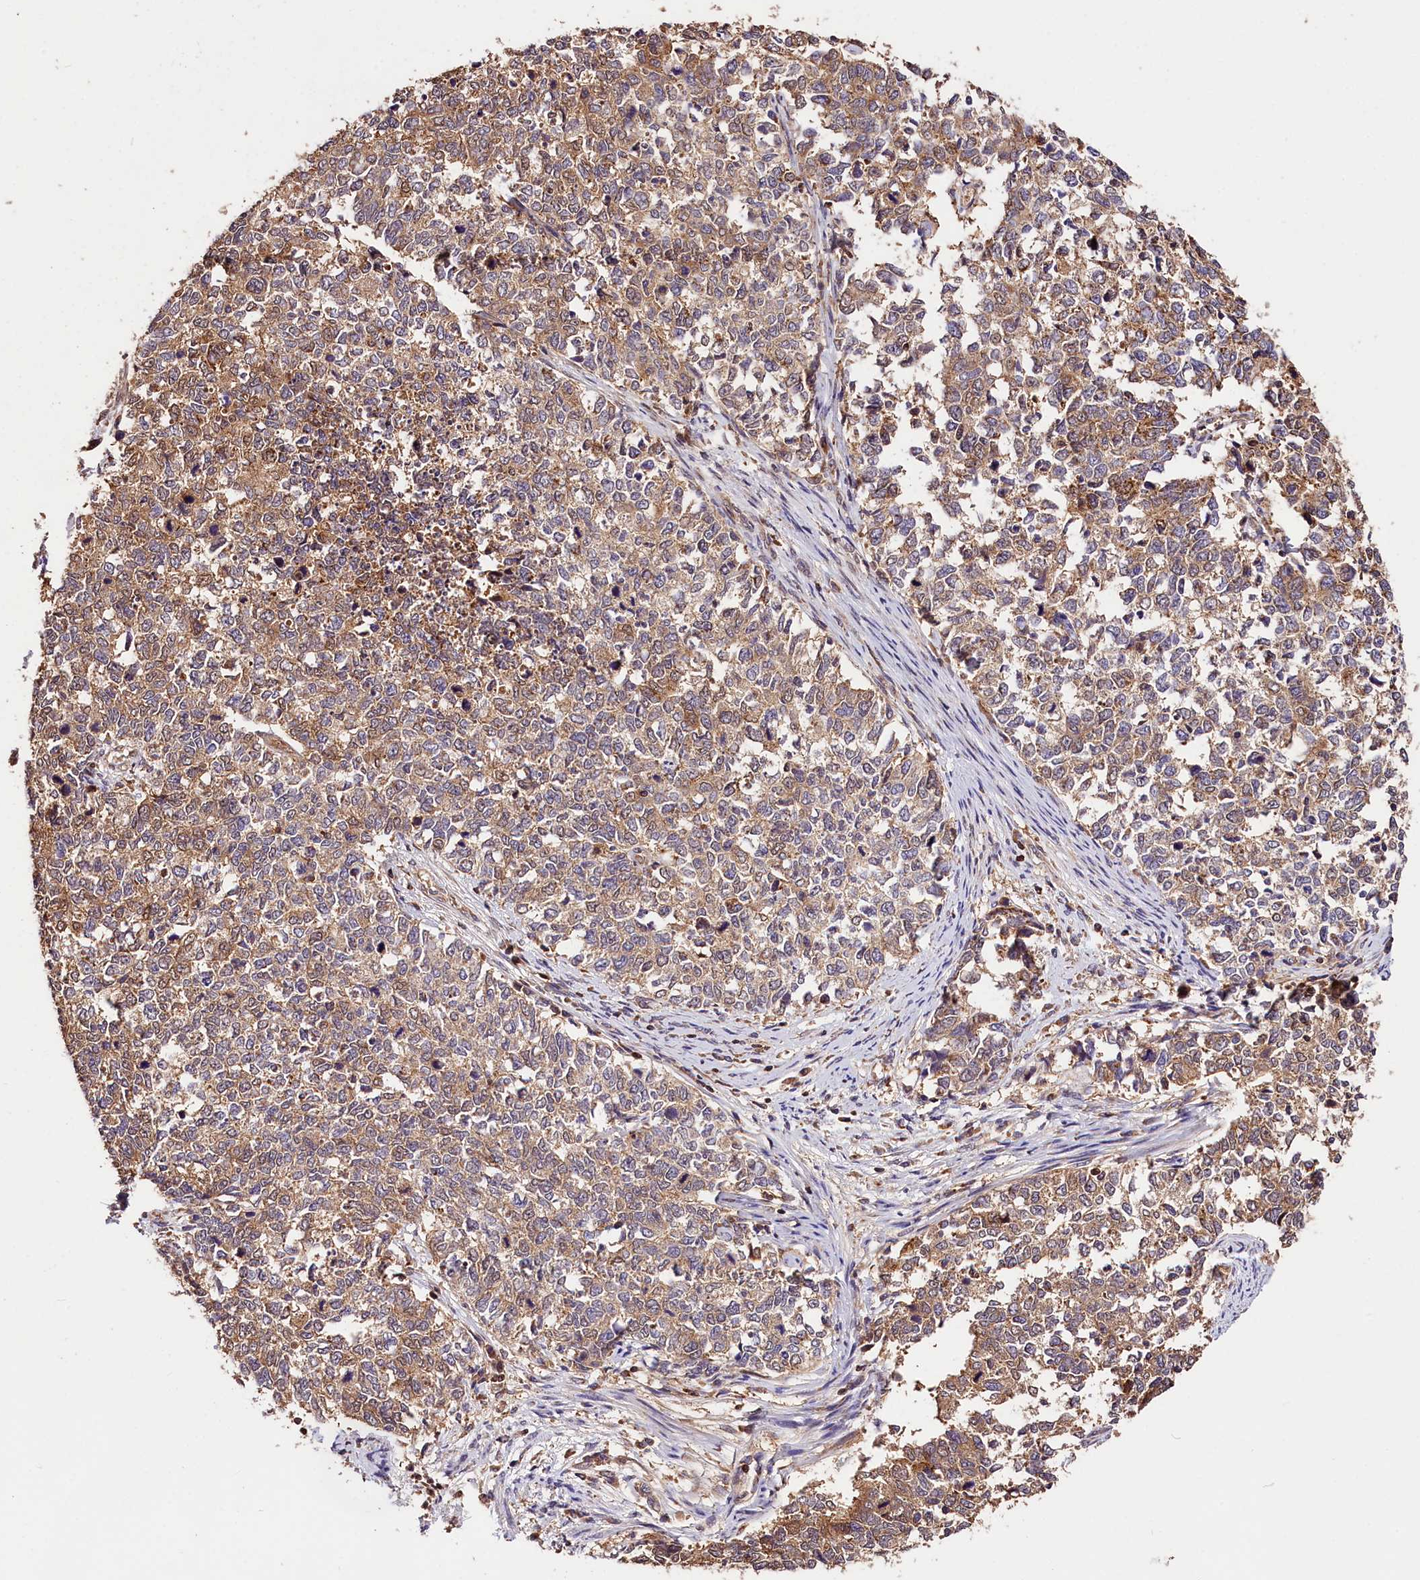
{"staining": {"intensity": "moderate", "quantity": ">75%", "location": "cytoplasmic/membranous"}, "tissue": "cervical cancer", "cell_type": "Tumor cells", "image_type": "cancer", "snomed": [{"axis": "morphology", "description": "Squamous cell carcinoma, NOS"}, {"axis": "topography", "description": "Cervix"}], "caption": "Approximately >75% of tumor cells in squamous cell carcinoma (cervical) demonstrate moderate cytoplasmic/membranous protein positivity as visualized by brown immunohistochemical staining.", "gene": "KPTN", "patient": {"sex": "female", "age": 63}}